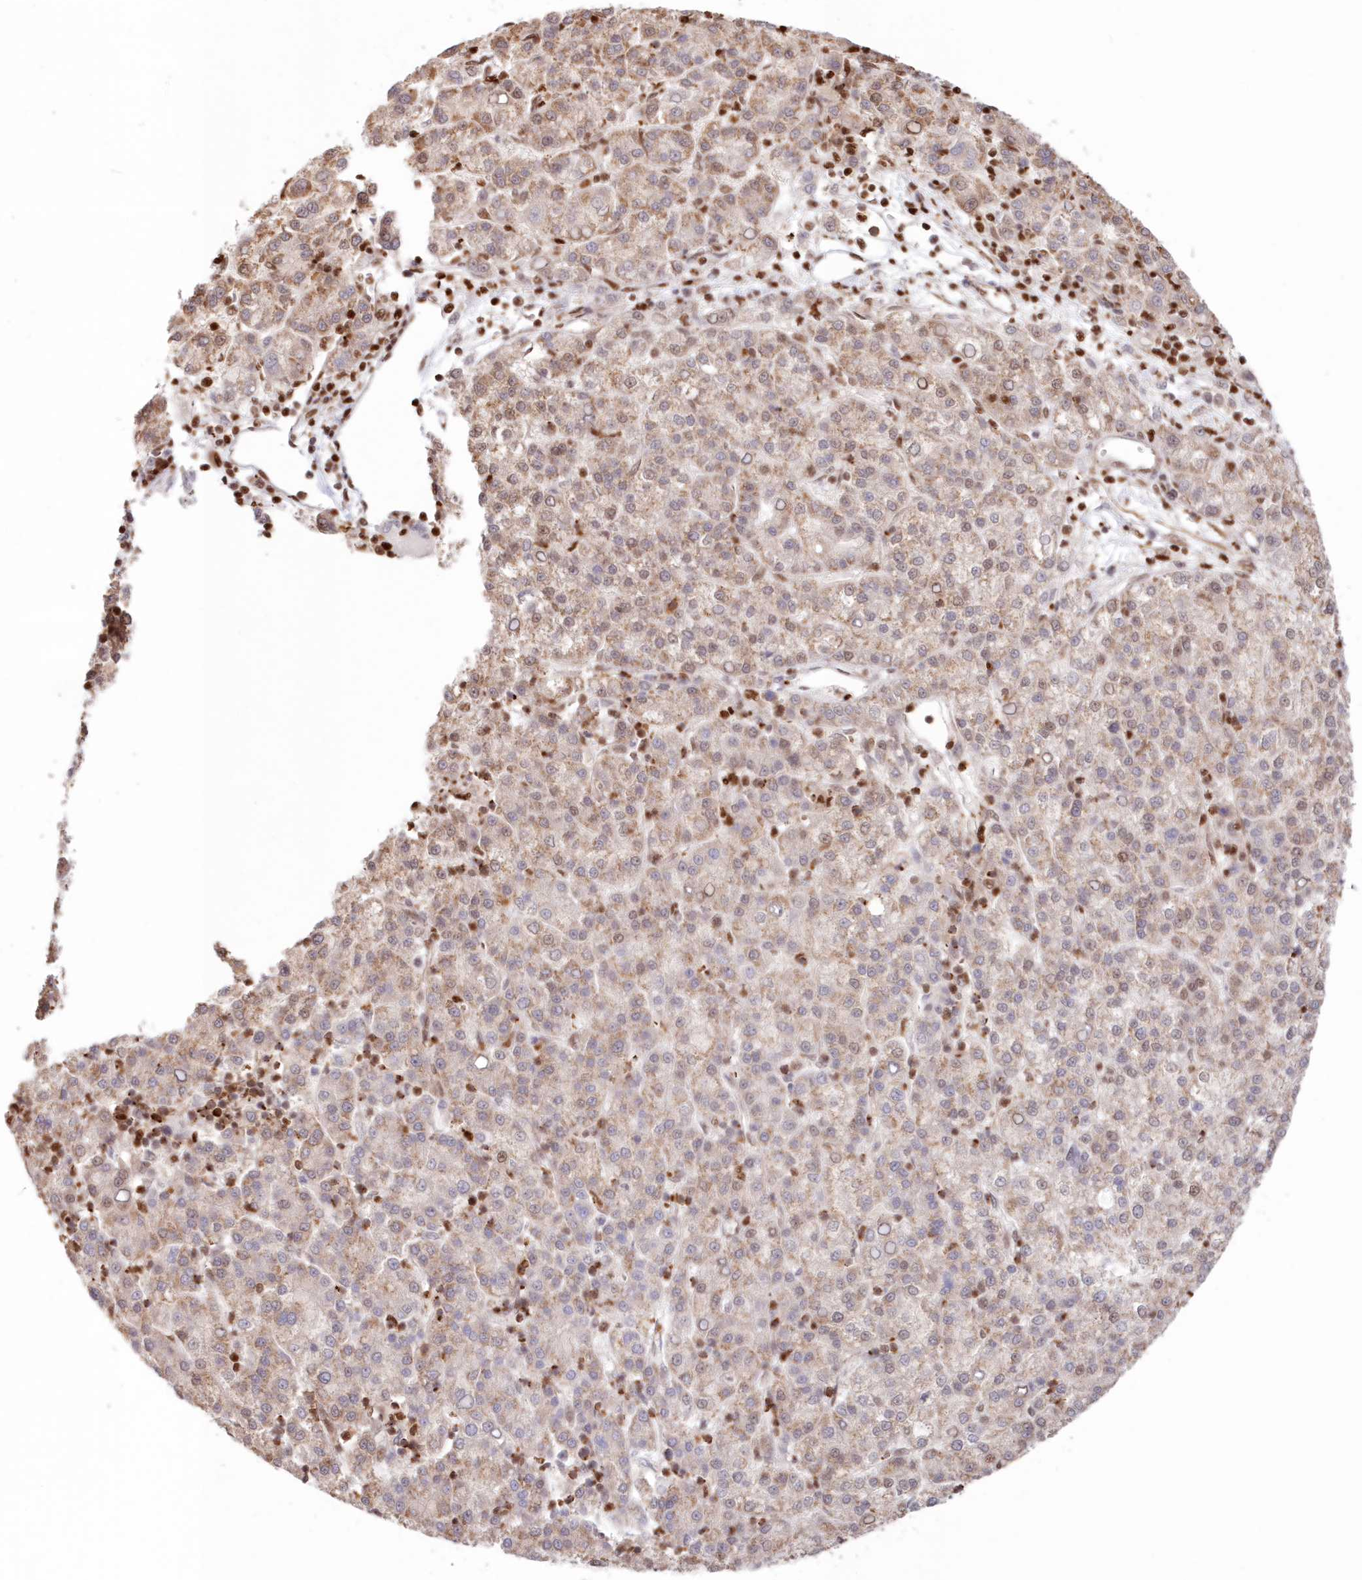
{"staining": {"intensity": "weak", "quantity": "25%-75%", "location": "nuclear"}, "tissue": "liver cancer", "cell_type": "Tumor cells", "image_type": "cancer", "snomed": [{"axis": "morphology", "description": "Carcinoma, Hepatocellular, NOS"}, {"axis": "topography", "description": "Liver"}], "caption": "Immunohistochemistry (IHC) of liver cancer exhibits low levels of weak nuclear staining in approximately 25%-75% of tumor cells.", "gene": "POLR2B", "patient": {"sex": "female", "age": 58}}